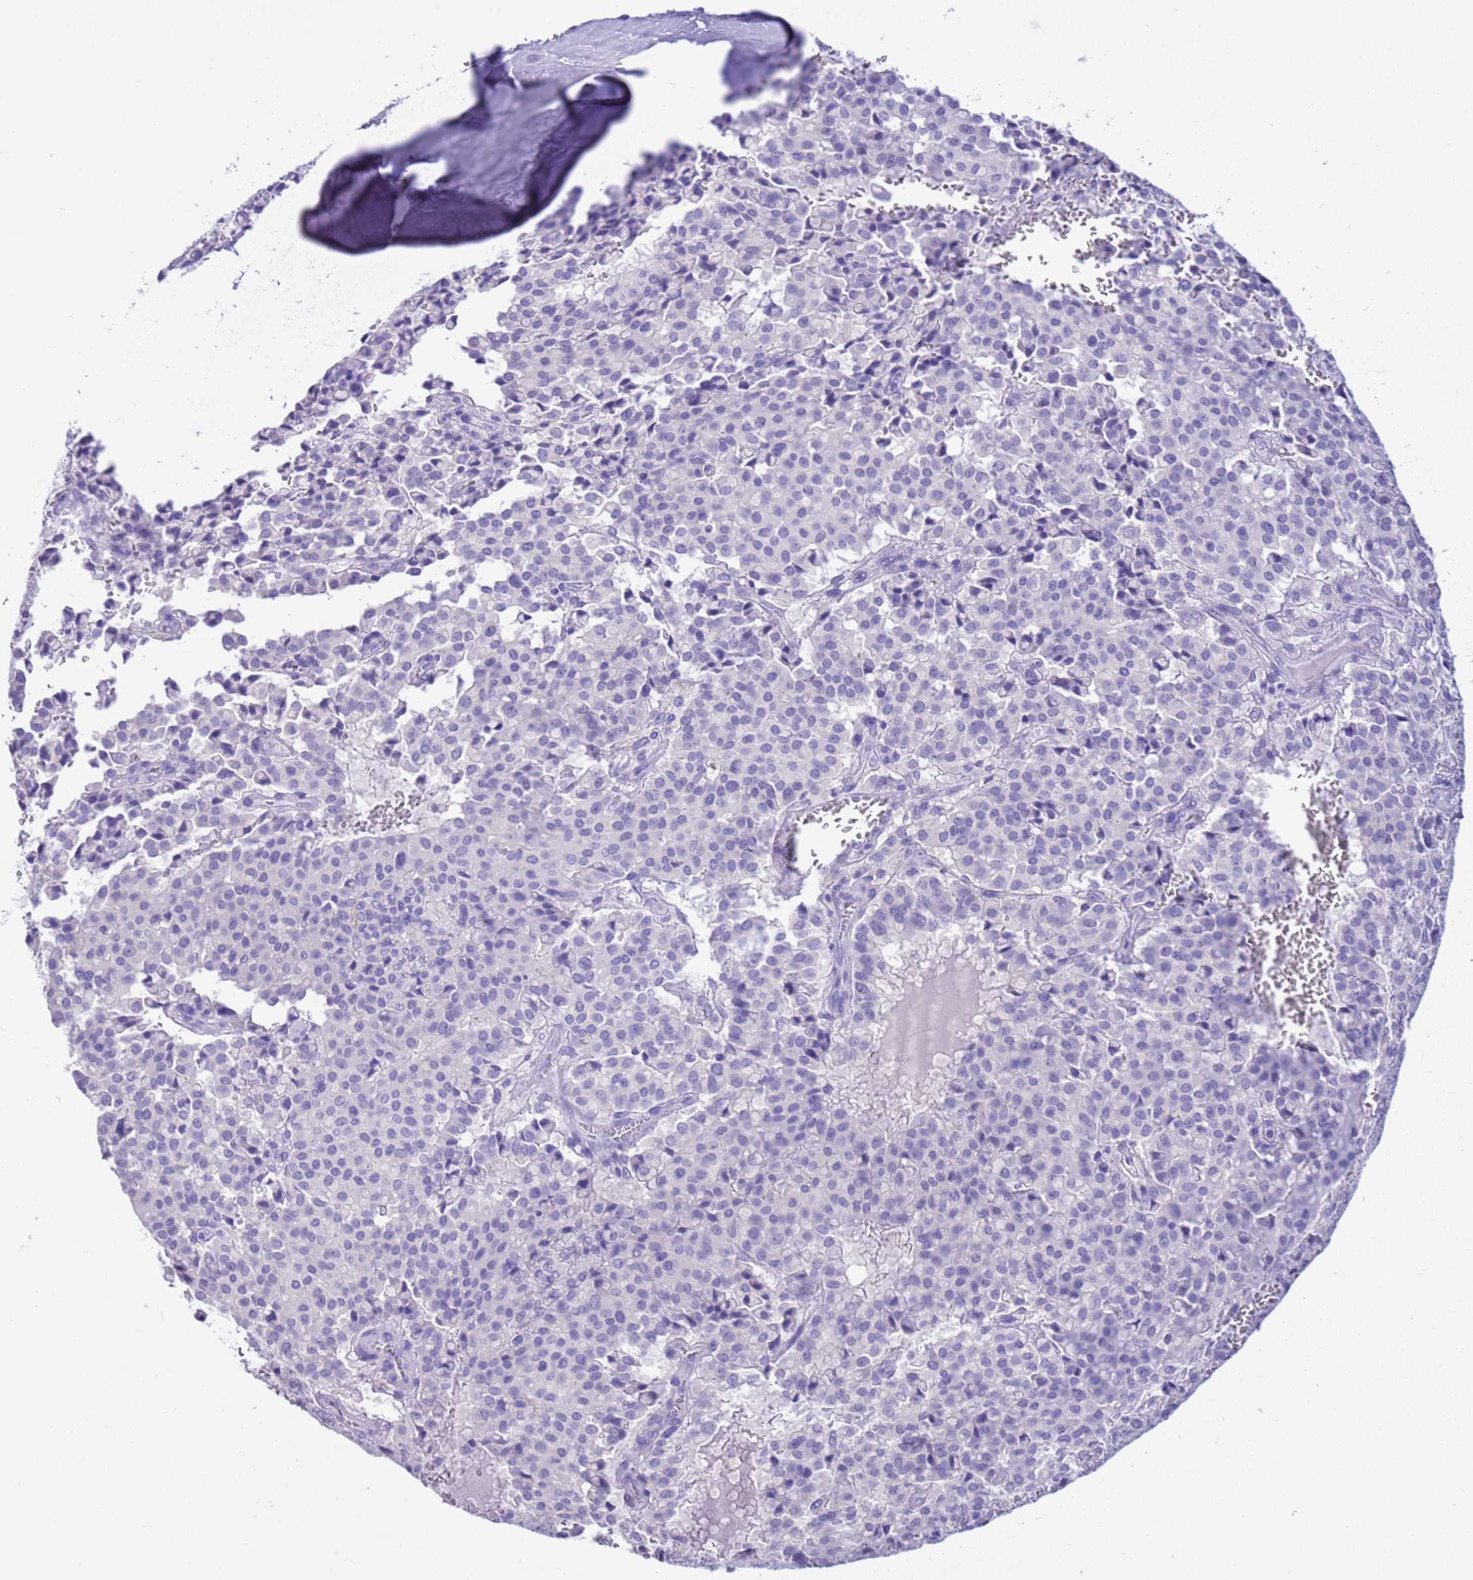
{"staining": {"intensity": "negative", "quantity": "none", "location": "none"}, "tissue": "pancreatic cancer", "cell_type": "Tumor cells", "image_type": "cancer", "snomed": [{"axis": "morphology", "description": "Adenocarcinoma, NOS"}, {"axis": "topography", "description": "Pancreas"}], "caption": "A high-resolution histopathology image shows immunohistochemistry (IHC) staining of pancreatic adenocarcinoma, which demonstrates no significant positivity in tumor cells.", "gene": "CPB1", "patient": {"sex": "male", "age": 65}}